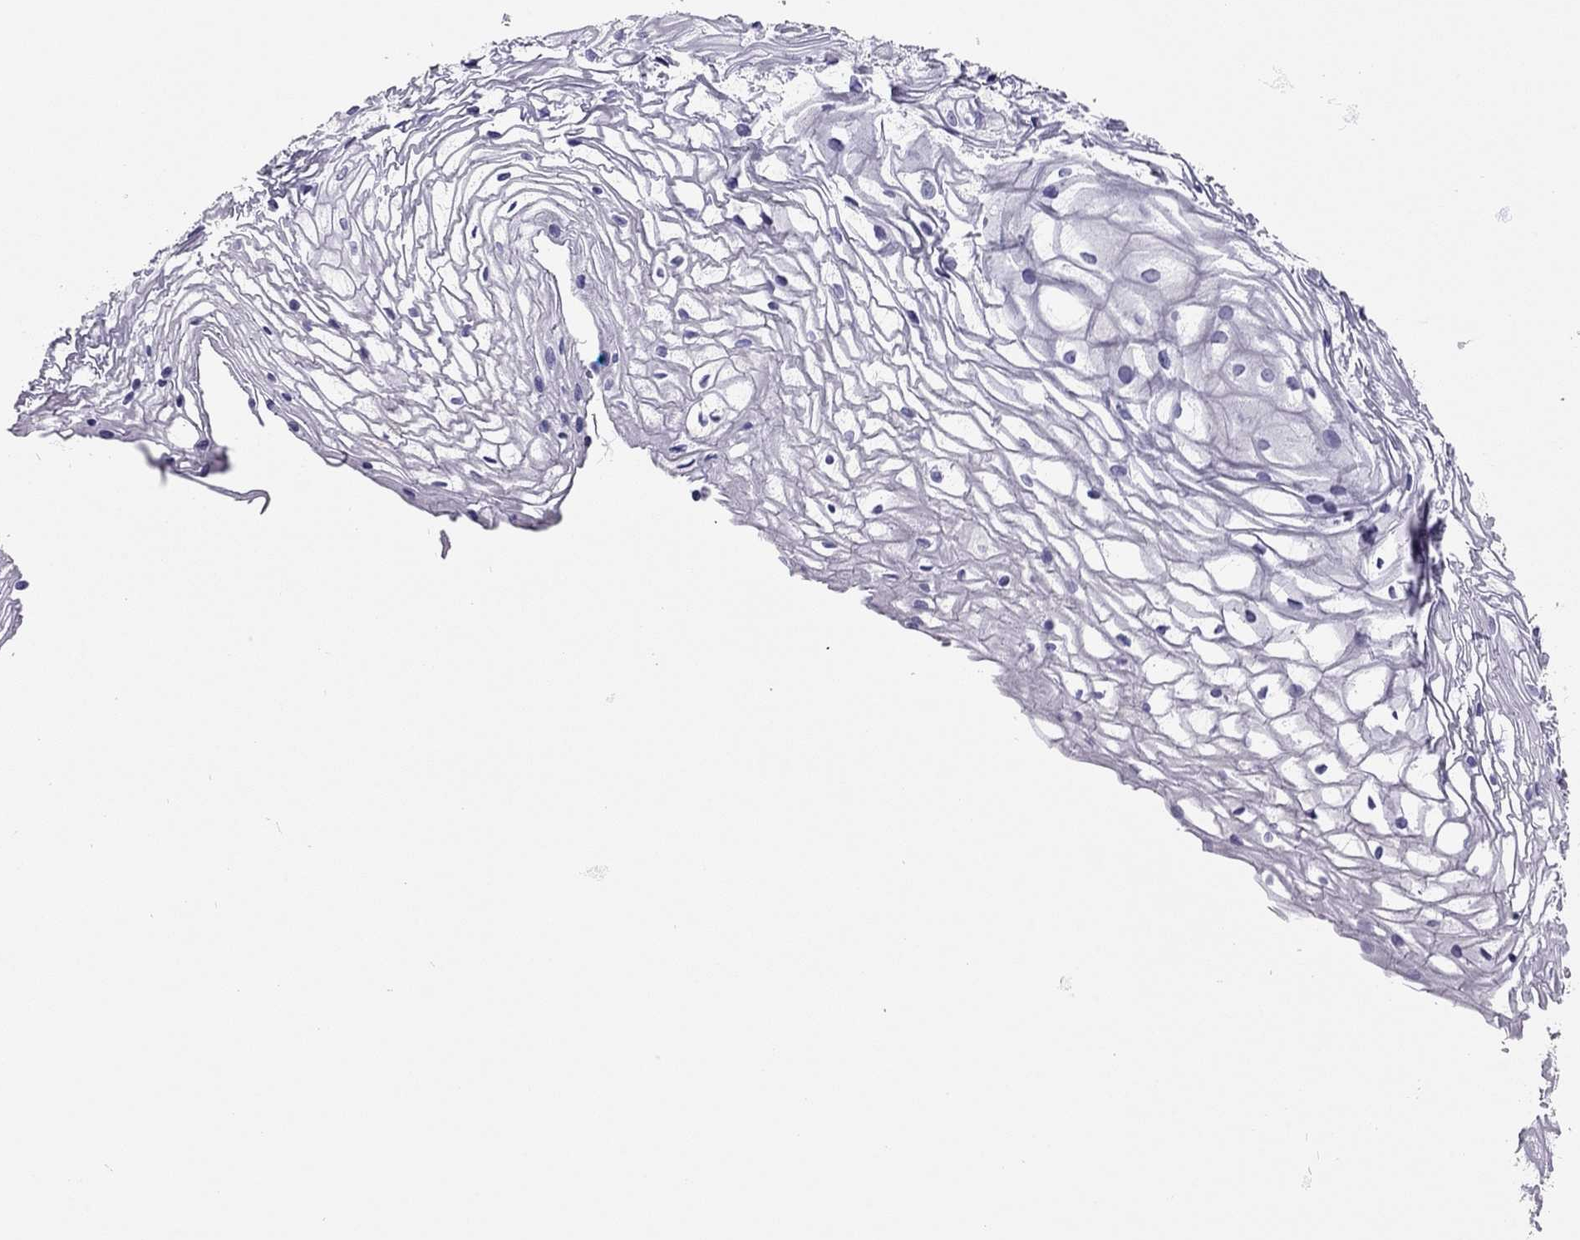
{"staining": {"intensity": "negative", "quantity": "none", "location": "none"}, "tissue": "vagina", "cell_type": "Squamous epithelial cells", "image_type": "normal", "snomed": [{"axis": "morphology", "description": "Normal tissue, NOS"}, {"axis": "topography", "description": "Vagina"}], "caption": "The image demonstrates no staining of squamous epithelial cells in benign vagina.", "gene": "SCARB1", "patient": {"sex": "female", "age": 34}}